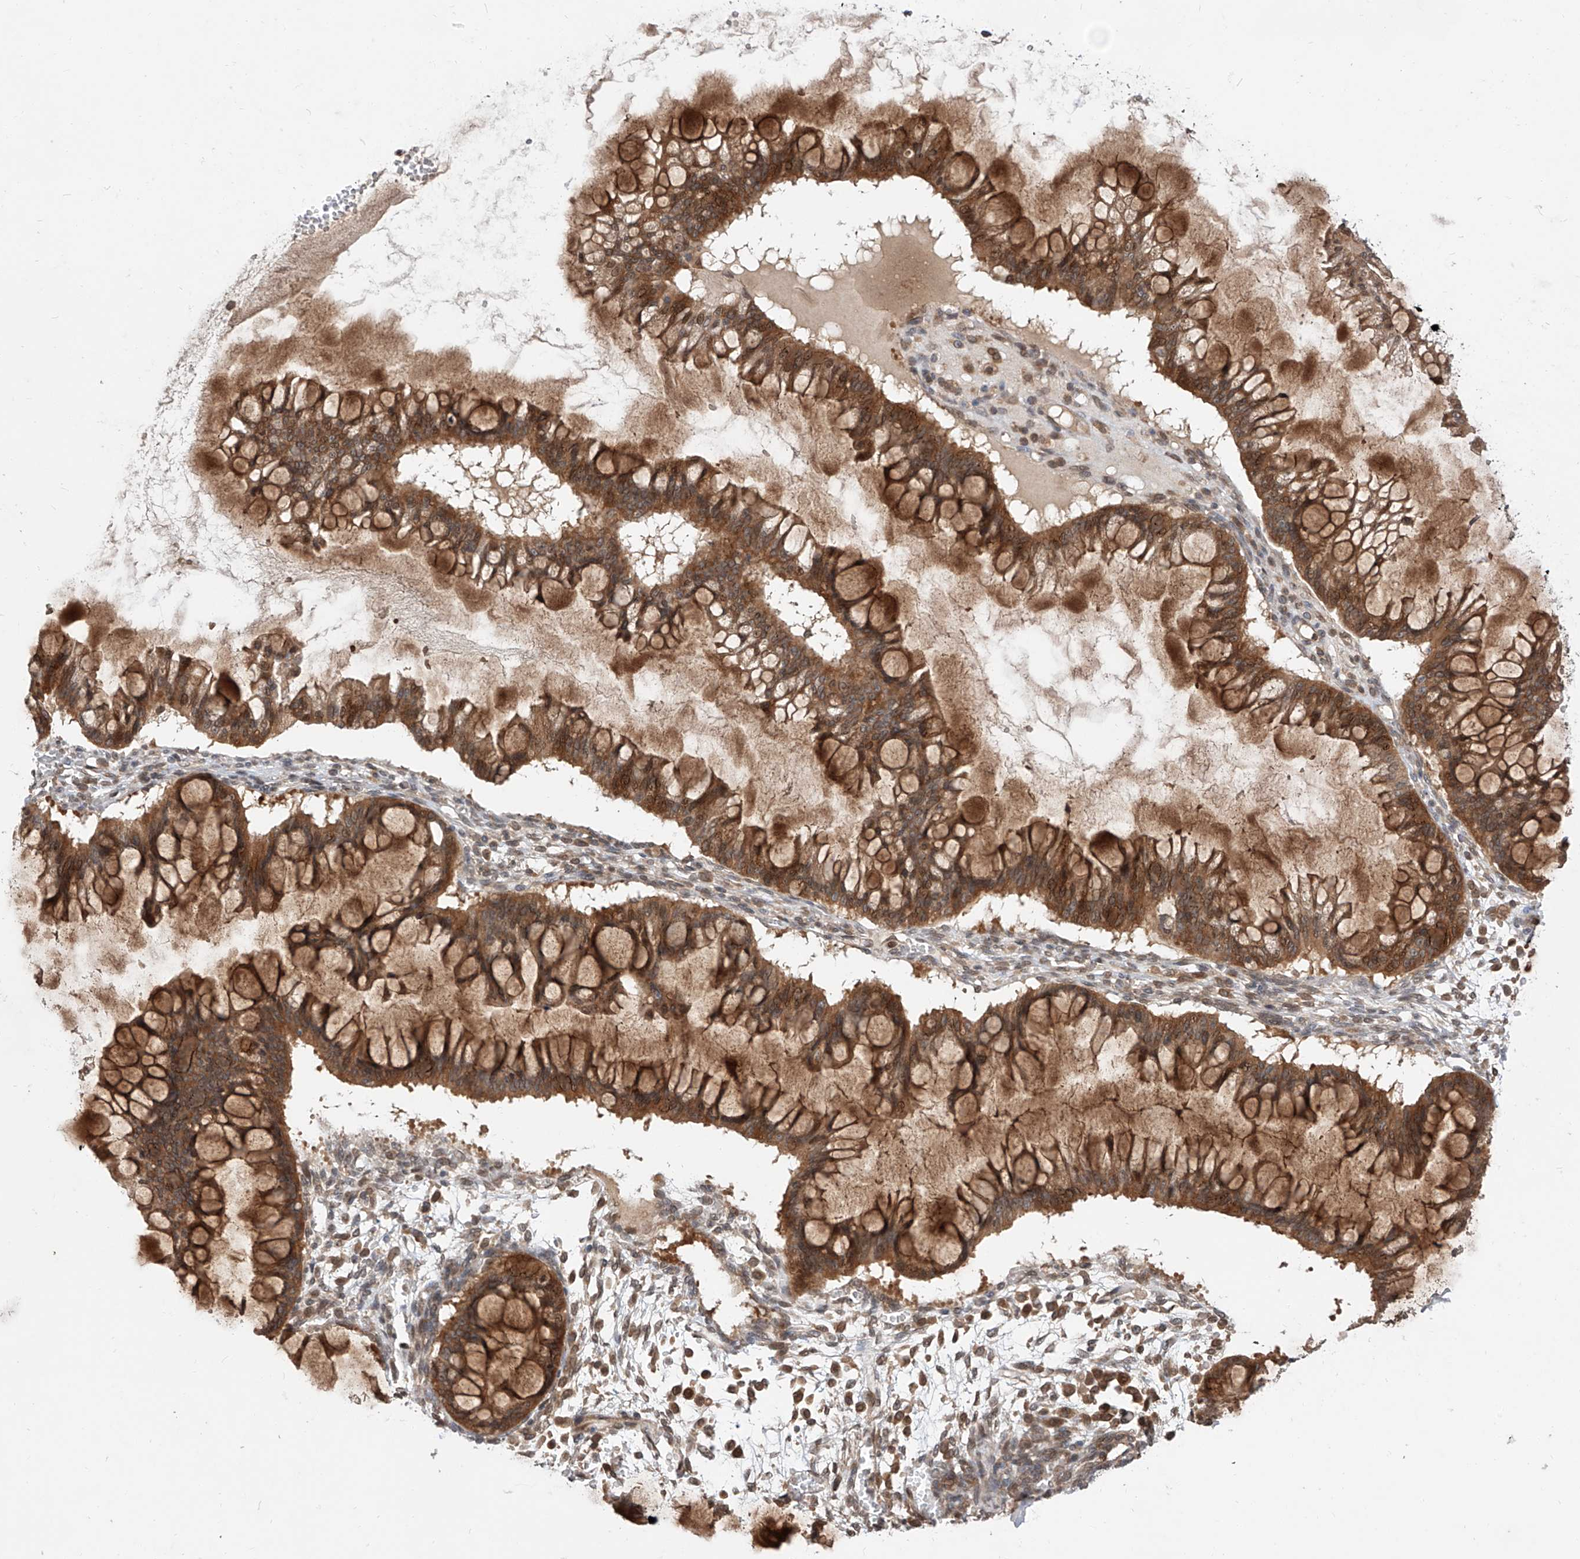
{"staining": {"intensity": "moderate", "quantity": ">75%", "location": "cytoplasmic/membranous,nuclear"}, "tissue": "ovarian cancer", "cell_type": "Tumor cells", "image_type": "cancer", "snomed": [{"axis": "morphology", "description": "Cystadenocarcinoma, mucinous, NOS"}, {"axis": "topography", "description": "Ovary"}], "caption": "Immunohistochemistry (IHC) photomicrograph of ovarian mucinous cystadenocarcinoma stained for a protein (brown), which displays medium levels of moderate cytoplasmic/membranous and nuclear positivity in about >75% of tumor cells.", "gene": "DIRAS3", "patient": {"sex": "female", "age": 73}}